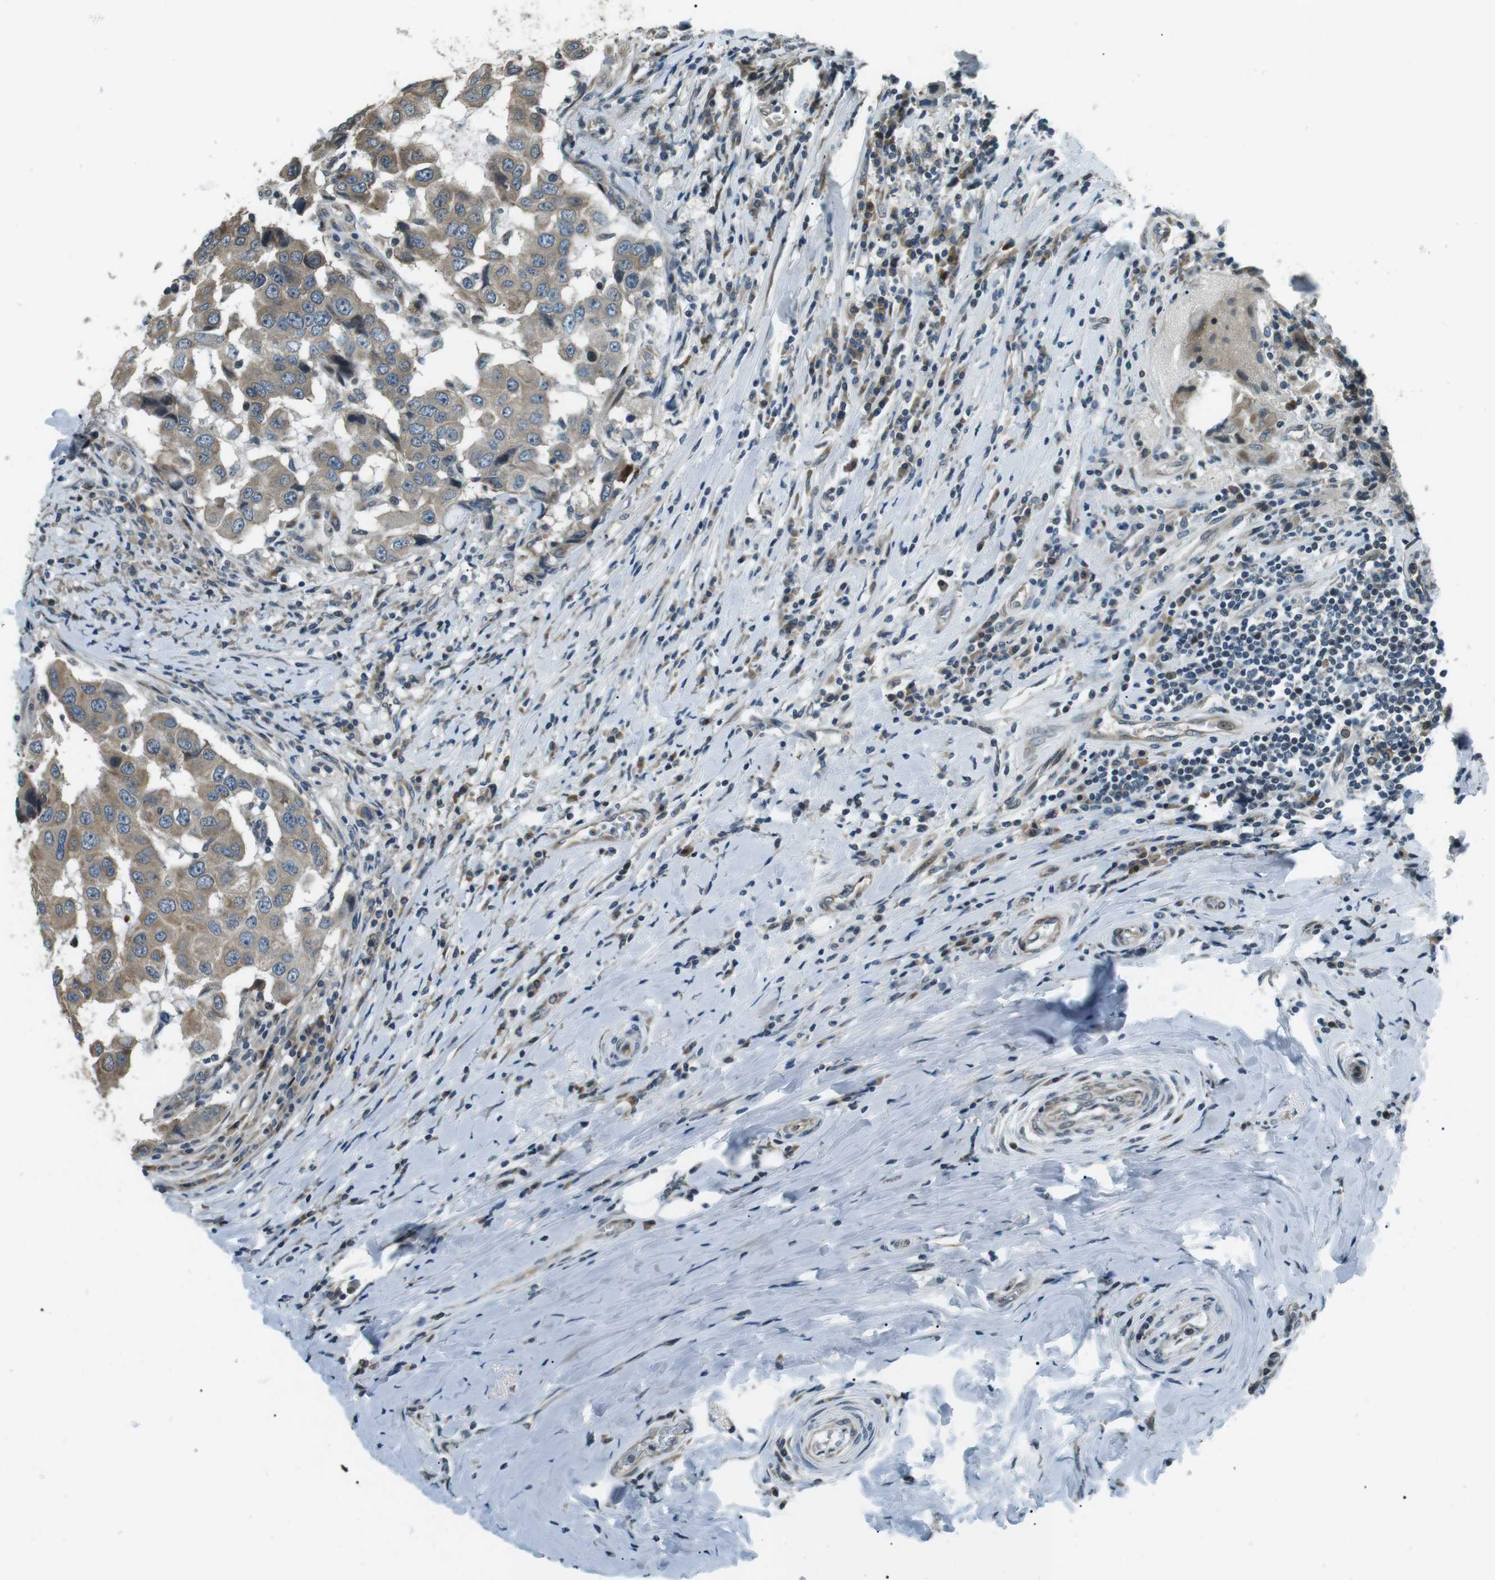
{"staining": {"intensity": "moderate", "quantity": ">75%", "location": "cytoplasmic/membranous"}, "tissue": "breast cancer", "cell_type": "Tumor cells", "image_type": "cancer", "snomed": [{"axis": "morphology", "description": "Duct carcinoma"}, {"axis": "topography", "description": "Breast"}], "caption": "Invasive ductal carcinoma (breast) stained for a protein (brown) shows moderate cytoplasmic/membranous positive positivity in approximately >75% of tumor cells.", "gene": "TMEM74", "patient": {"sex": "female", "age": 27}}